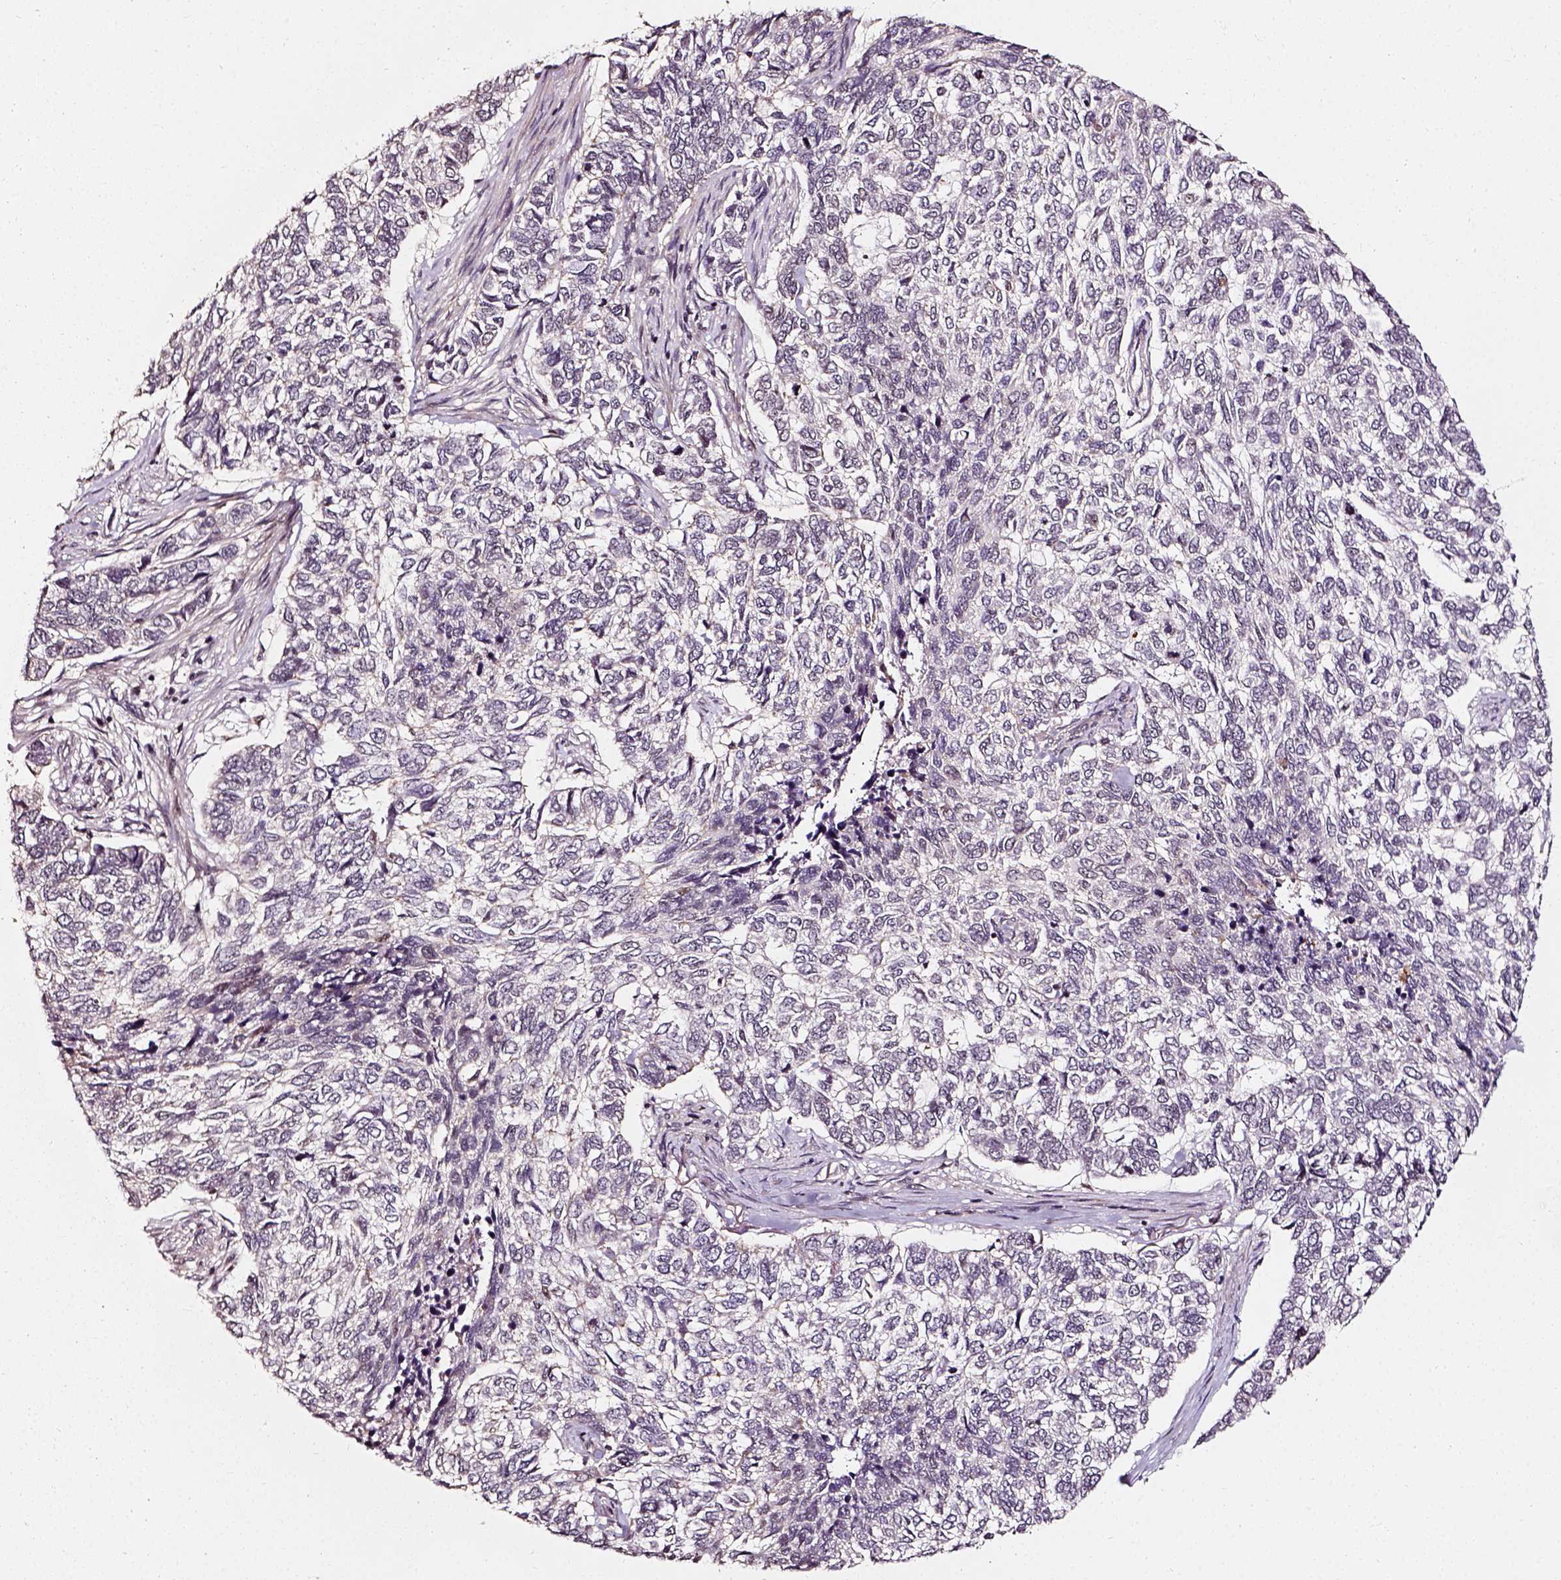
{"staining": {"intensity": "negative", "quantity": "none", "location": "none"}, "tissue": "skin cancer", "cell_type": "Tumor cells", "image_type": "cancer", "snomed": [{"axis": "morphology", "description": "Basal cell carcinoma"}, {"axis": "topography", "description": "Skin"}], "caption": "This is an immunohistochemistry photomicrograph of skin cancer. There is no staining in tumor cells.", "gene": "NACC1", "patient": {"sex": "female", "age": 65}}